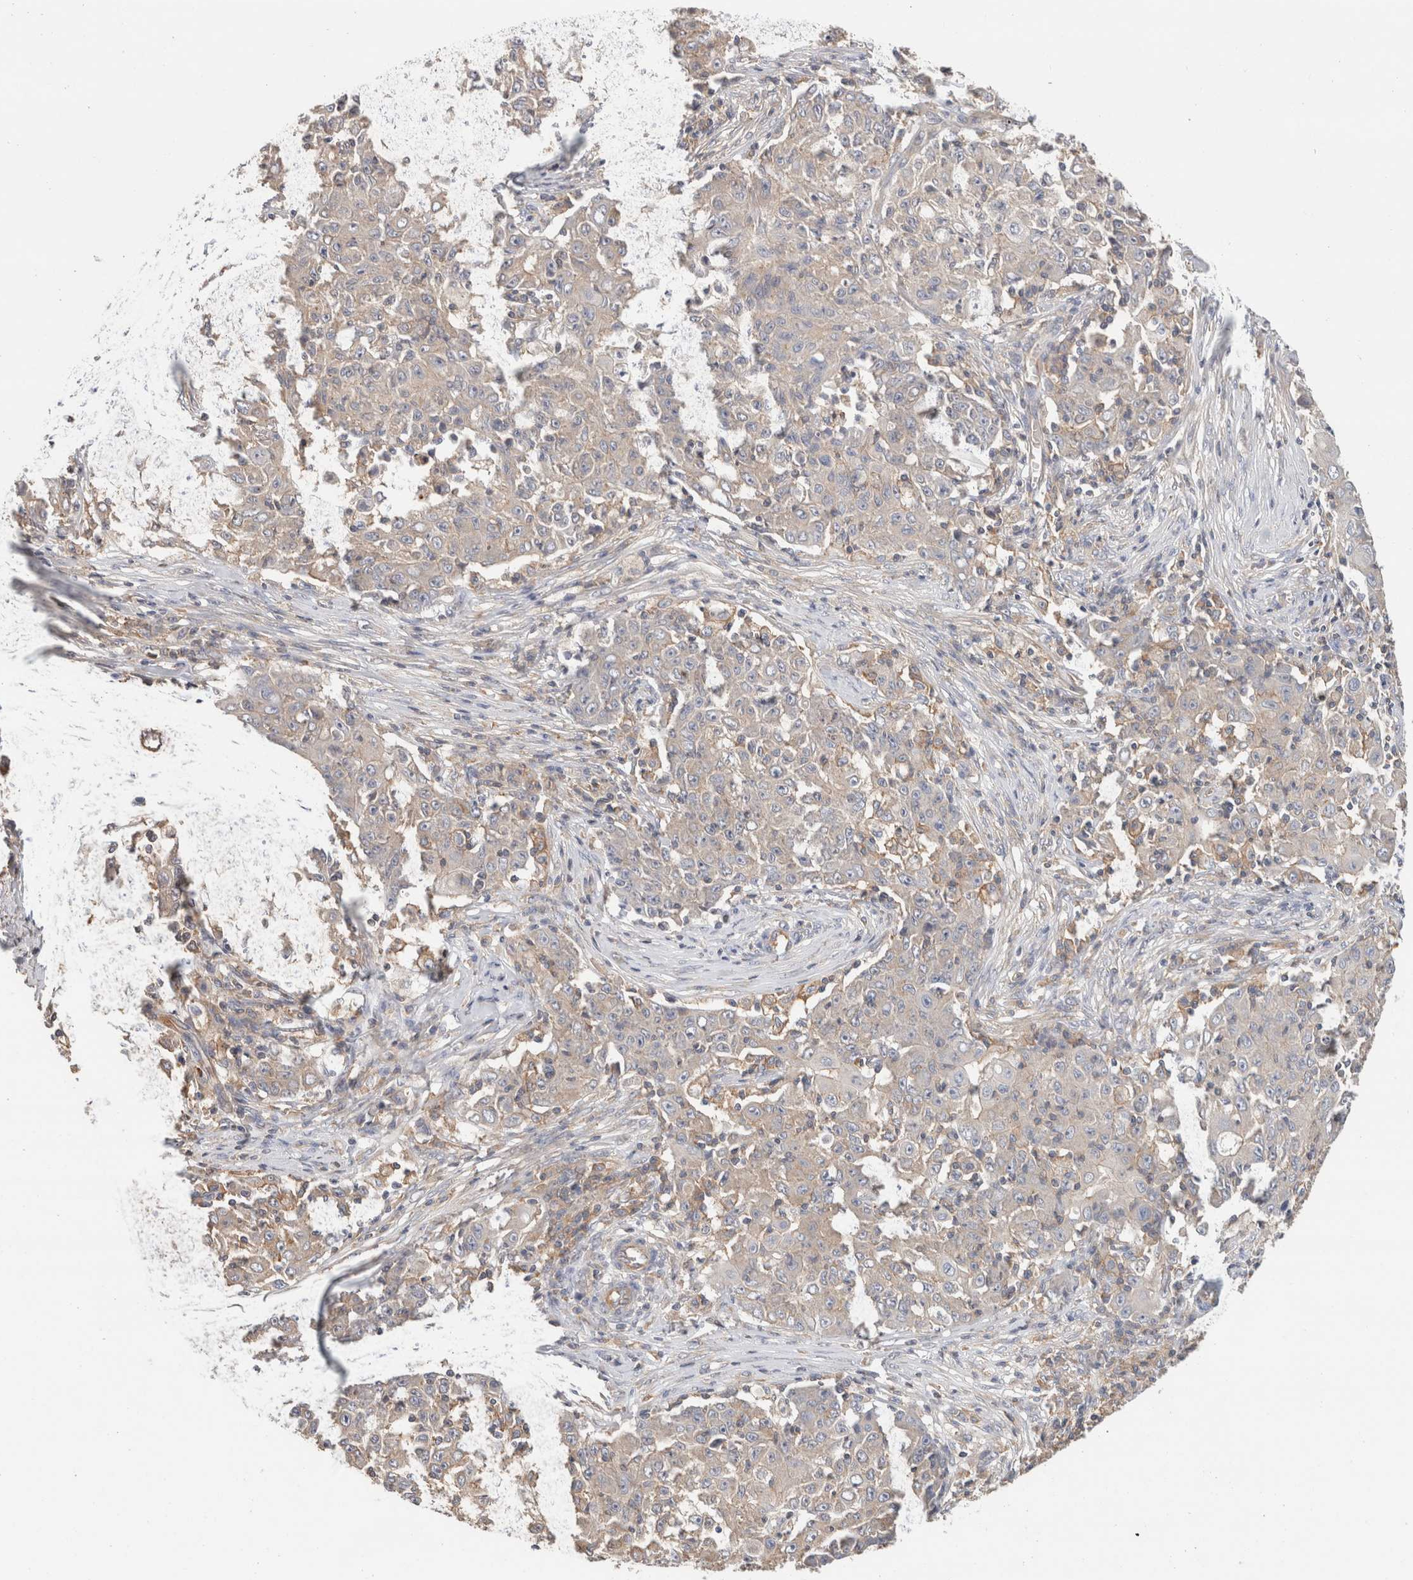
{"staining": {"intensity": "weak", "quantity": "<25%", "location": "cytoplasmic/membranous"}, "tissue": "ovarian cancer", "cell_type": "Tumor cells", "image_type": "cancer", "snomed": [{"axis": "morphology", "description": "Carcinoma, endometroid"}, {"axis": "topography", "description": "Ovary"}], "caption": "Human ovarian cancer stained for a protein using IHC demonstrates no staining in tumor cells.", "gene": "CFAP418", "patient": {"sex": "female", "age": 42}}